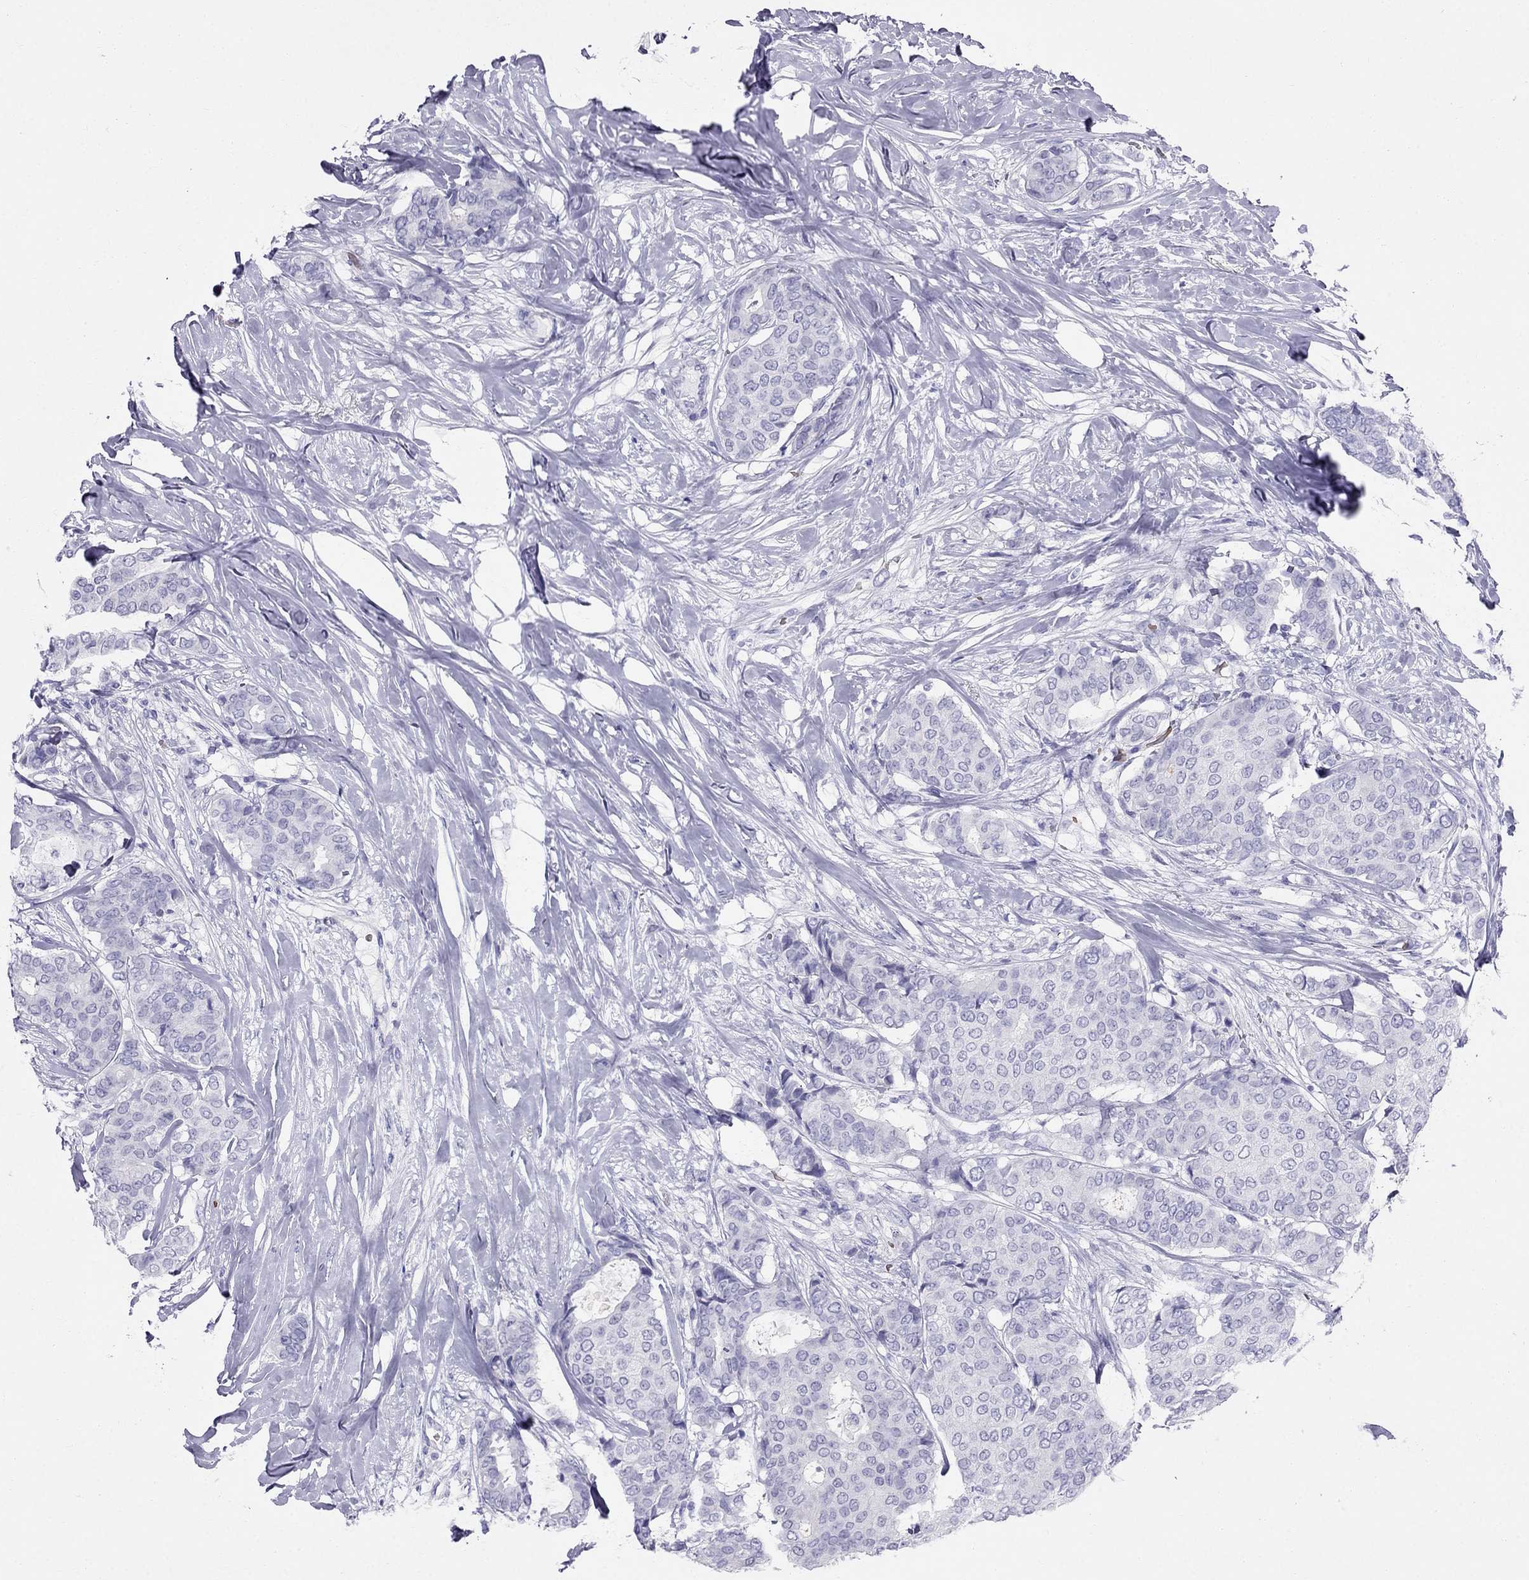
{"staining": {"intensity": "negative", "quantity": "none", "location": "none"}, "tissue": "breast cancer", "cell_type": "Tumor cells", "image_type": "cancer", "snomed": [{"axis": "morphology", "description": "Duct carcinoma"}, {"axis": "topography", "description": "Breast"}], "caption": "Tumor cells are negative for brown protein staining in breast cancer (infiltrating ductal carcinoma).", "gene": "DNAAF6", "patient": {"sex": "female", "age": 75}}